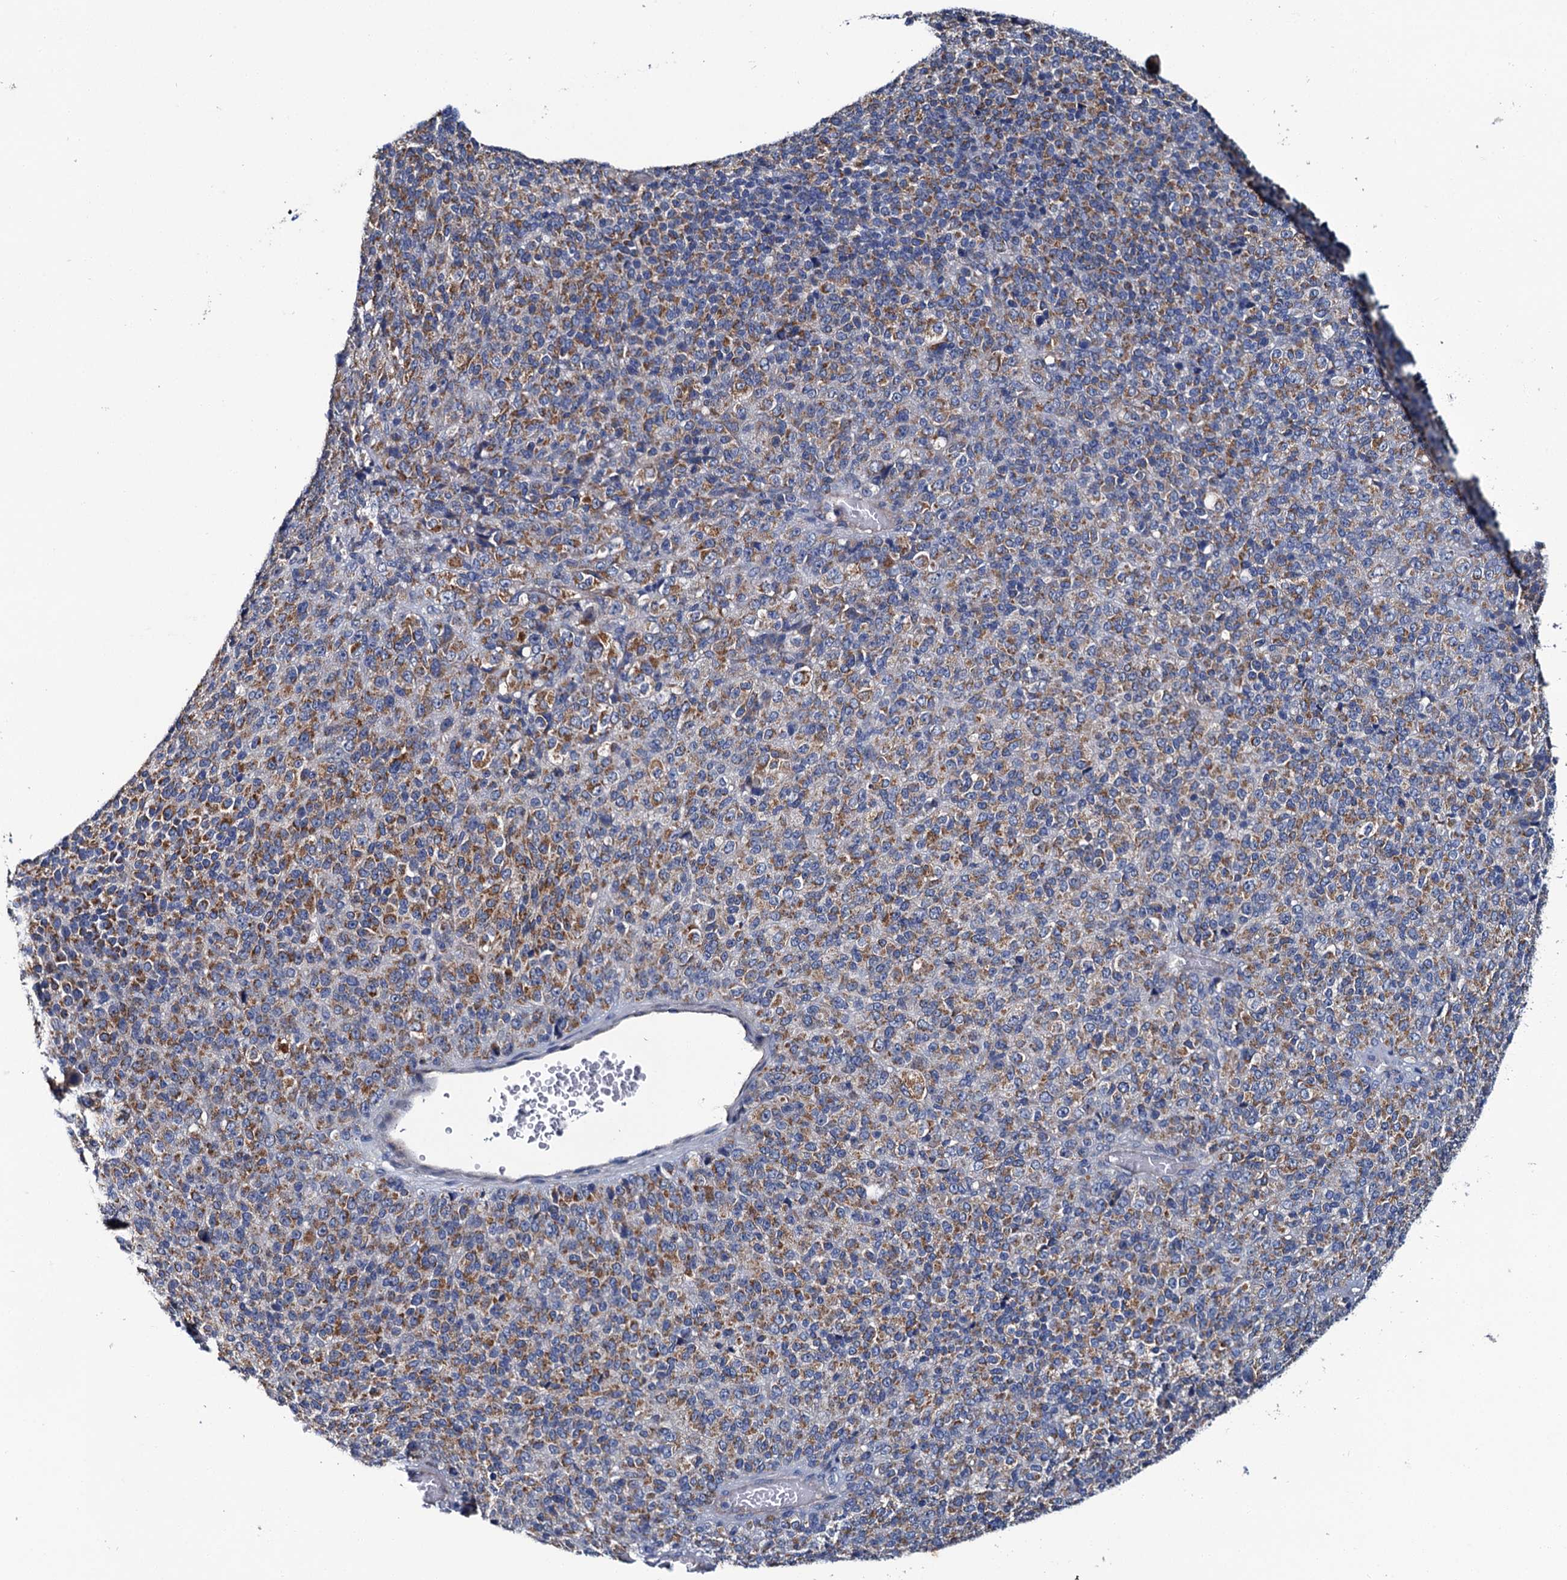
{"staining": {"intensity": "moderate", "quantity": ">75%", "location": "cytoplasmic/membranous"}, "tissue": "melanoma", "cell_type": "Tumor cells", "image_type": "cancer", "snomed": [{"axis": "morphology", "description": "Malignant melanoma, Metastatic site"}, {"axis": "topography", "description": "Brain"}], "caption": "Immunohistochemical staining of melanoma demonstrates medium levels of moderate cytoplasmic/membranous staining in about >75% of tumor cells.", "gene": "CEP295", "patient": {"sex": "female", "age": 56}}